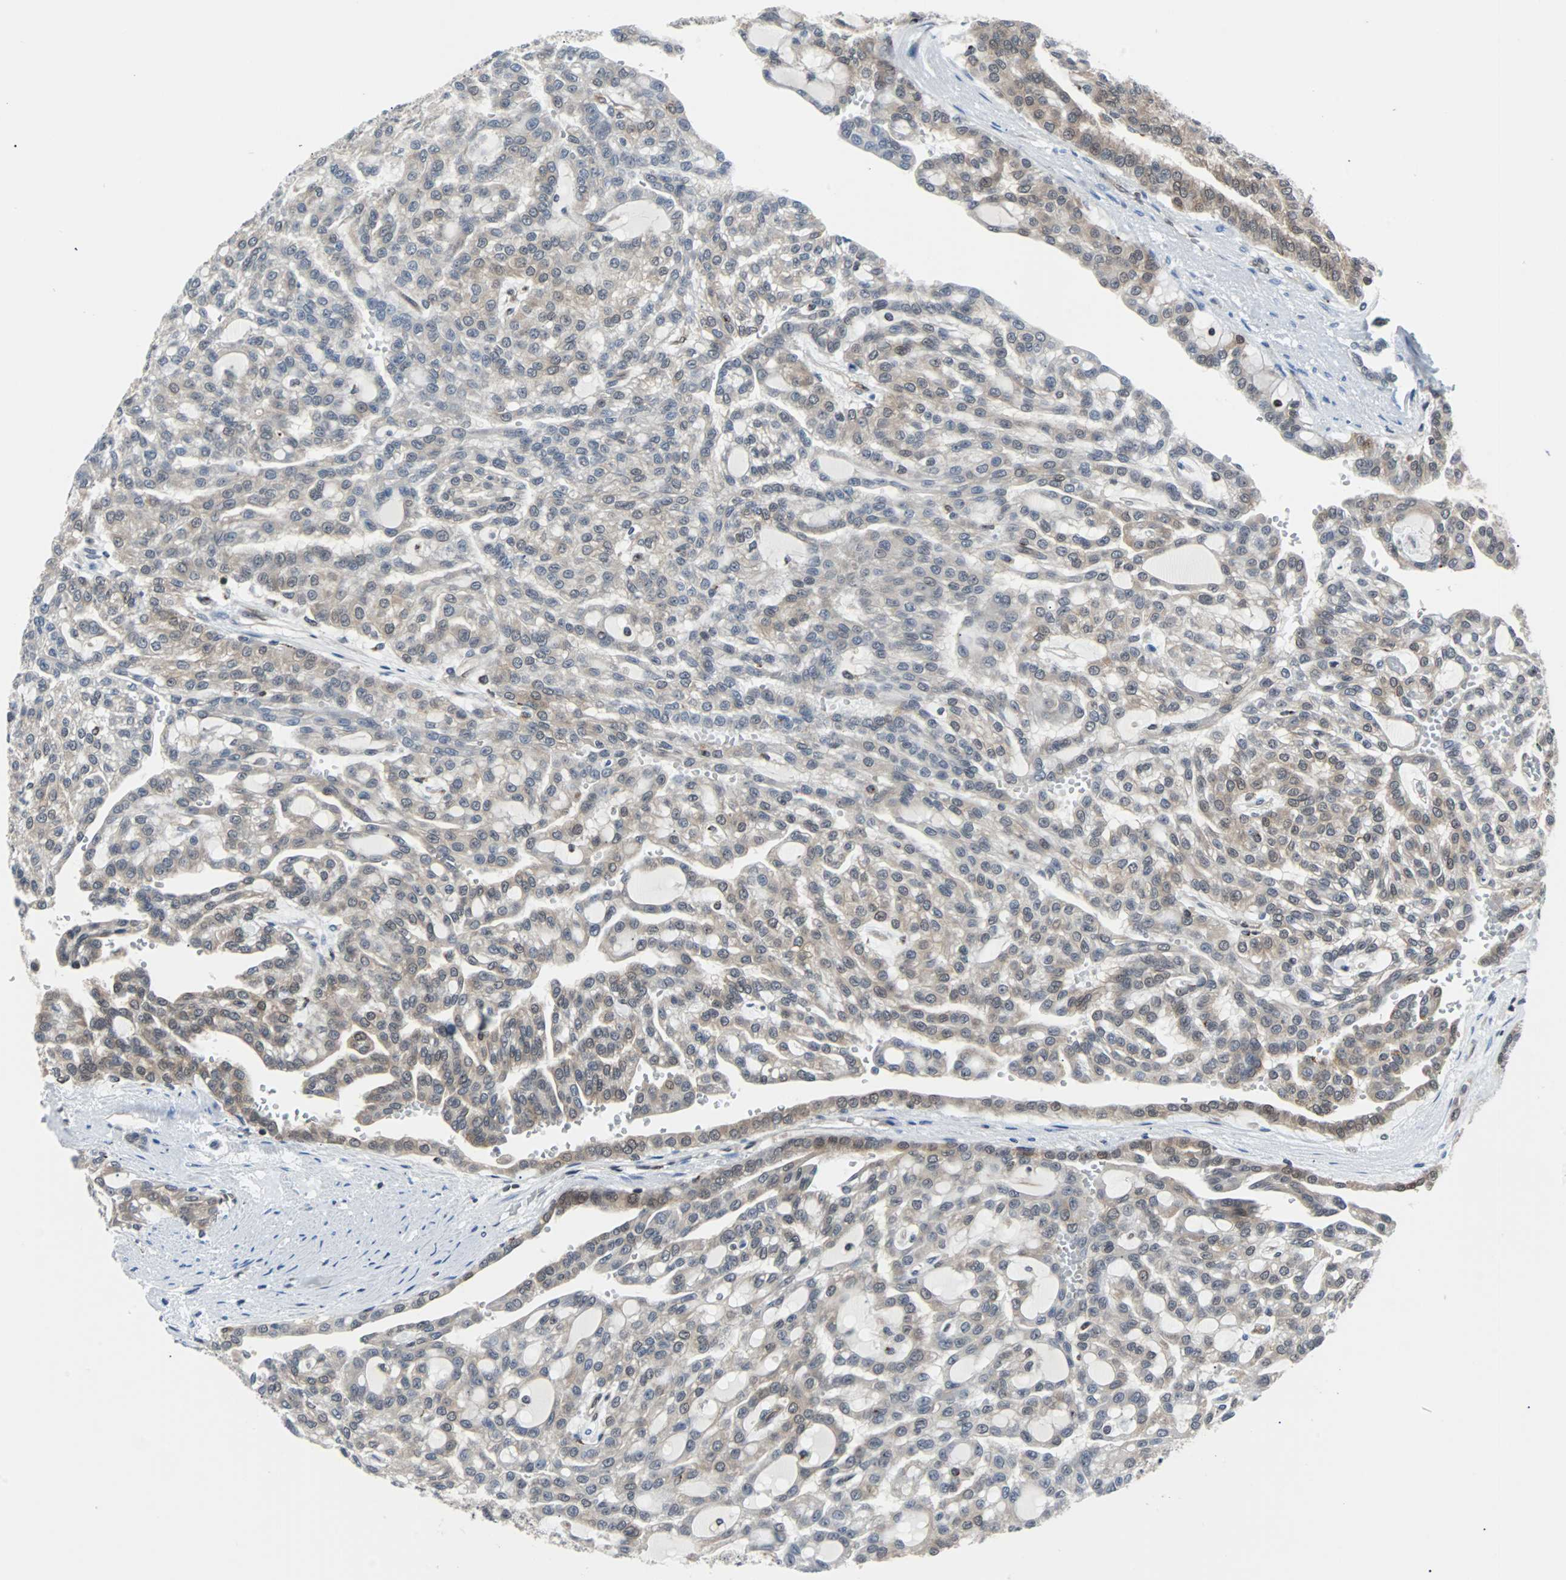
{"staining": {"intensity": "weak", "quantity": "25%-75%", "location": "cytoplasmic/membranous,nuclear"}, "tissue": "renal cancer", "cell_type": "Tumor cells", "image_type": "cancer", "snomed": [{"axis": "morphology", "description": "Adenocarcinoma, NOS"}, {"axis": "topography", "description": "Kidney"}], "caption": "Protein analysis of adenocarcinoma (renal) tissue reveals weak cytoplasmic/membranous and nuclear expression in approximately 25%-75% of tumor cells.", "gene": "MAP2K6", "patient": {"sex": "male", "age": 63}}